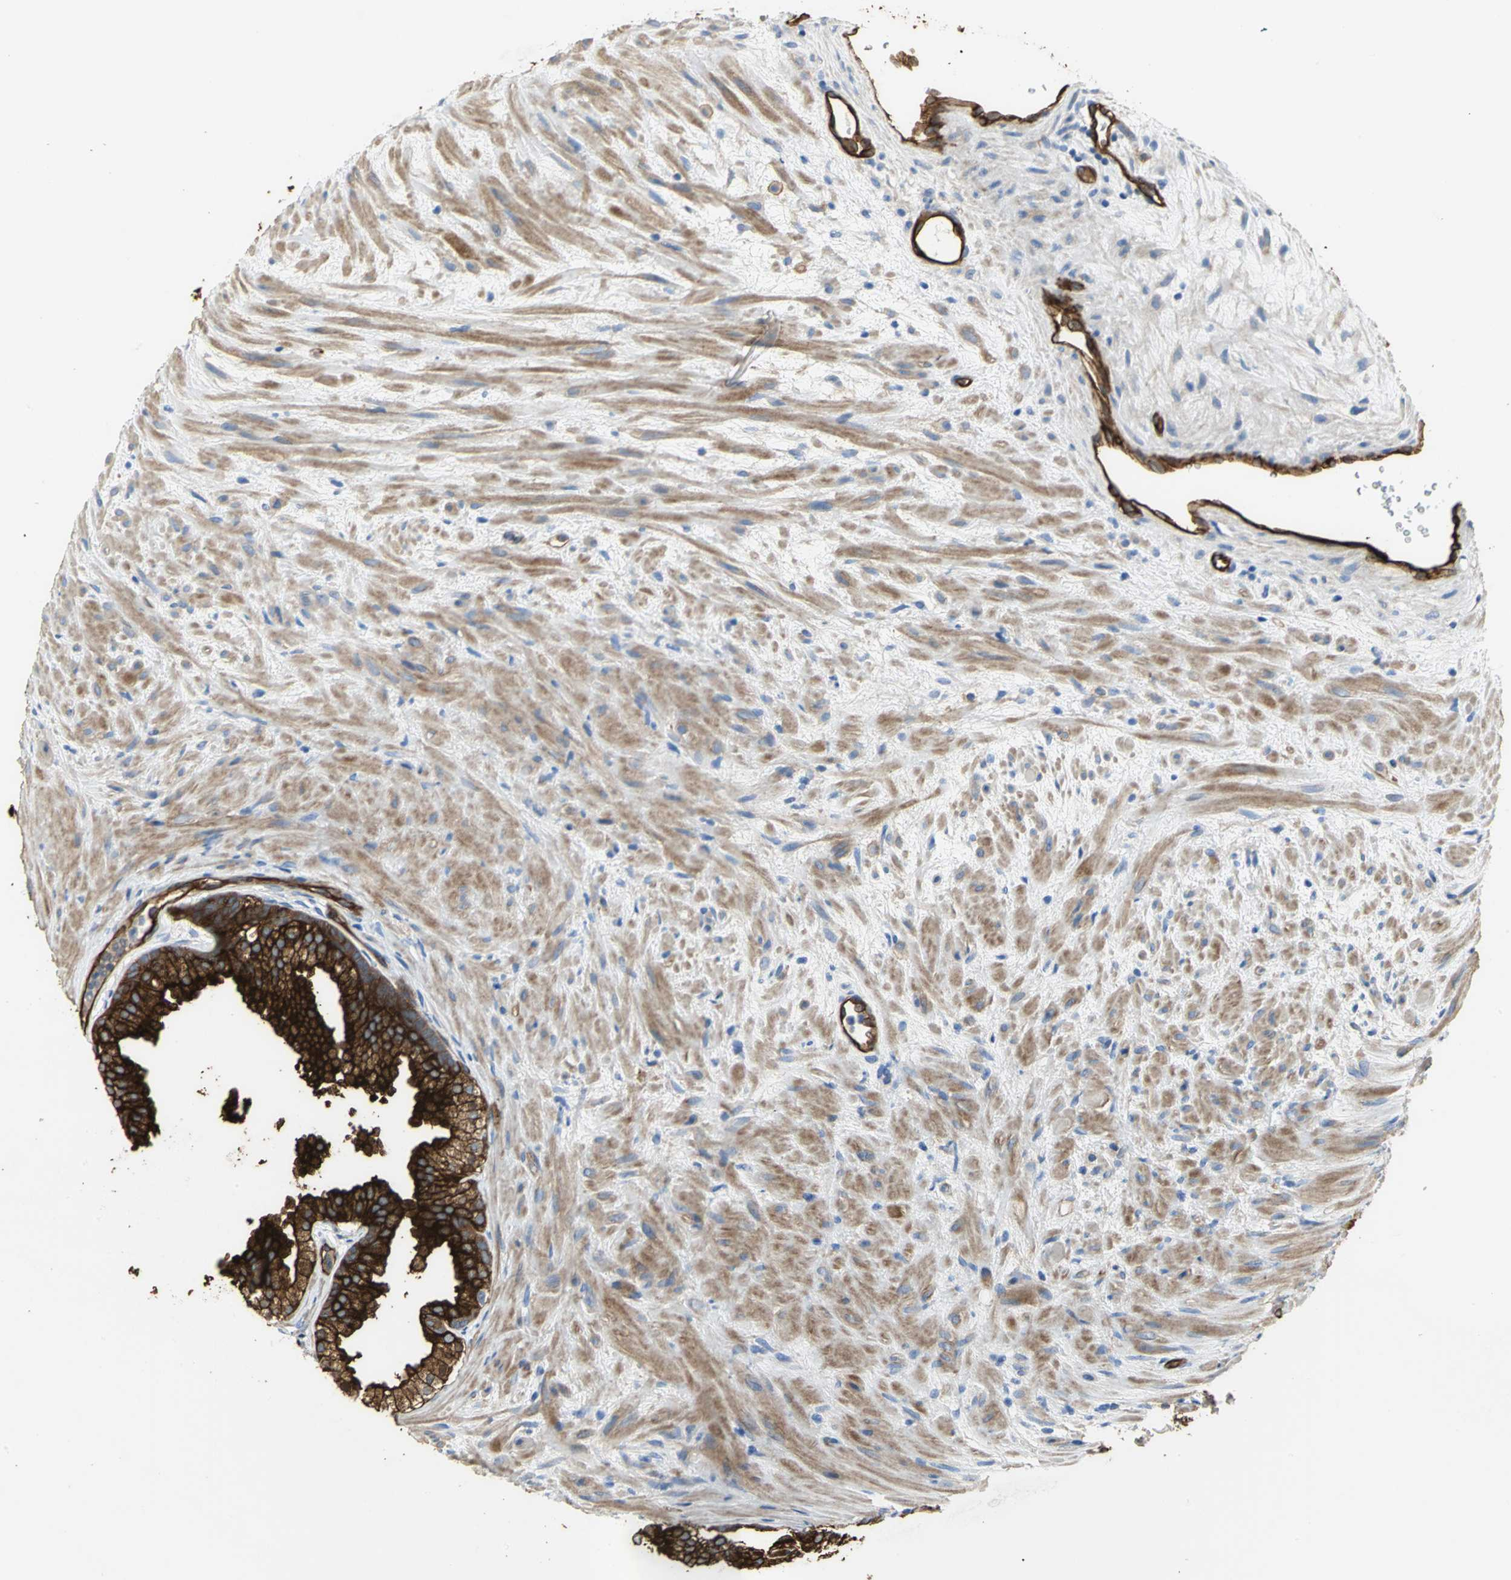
{"staining": {"intensity": "strong", "quantity": ">75%", "location": "cytoplasmic/membranous"}, "tissue": "prostate", "cell_type": "Glandular cells", "image_type": "normal", "snomed": [{"axis": "morphology", "description": "Normal tissue, NOS"}, {"axis": "topography", "description": "Prostate"}], "caption": "DAB immunohistochemical staining of unremarkable human prostate reveals strong cytoplasmic/membranous protein positivity in about >75% of glandular cells. (brown staining indicates protein expression, while blue staining denotes nuclei).", "gene": "FLNB", "patient": {"sex": "male", "age": 76}}